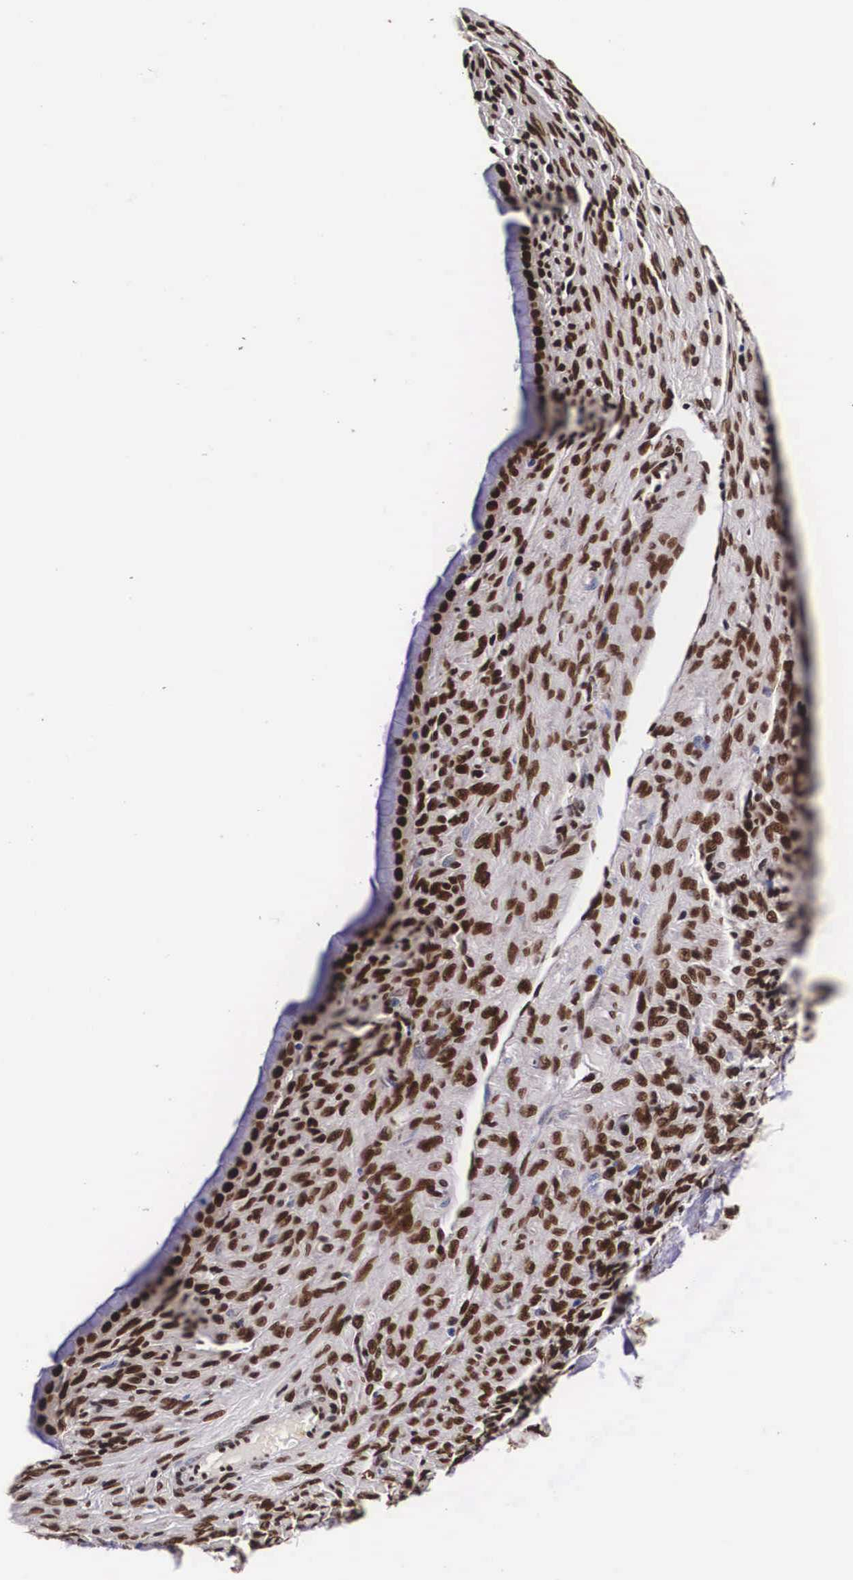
{"staining": {"intensity": "strong", "quantity": ">75%", "location": "nuclear"}, "tissue": "ovarian cancer", "cell_type": "Tumor cells", "image_type": "cancer", "snomed": [{"axis": "morphology", "description": "Cystadenocarcinoma, mucinous, NOS"}, {"axis": "topography", "description": "Ovary"}], "caption": "Mucinous cystadenocarcinoma (ovarian) stained for a protein demonstrates strong nuclear positivity in tumor cells.", "gene": "PABPN1", "patient": {"sex": "female", "age": 25}}